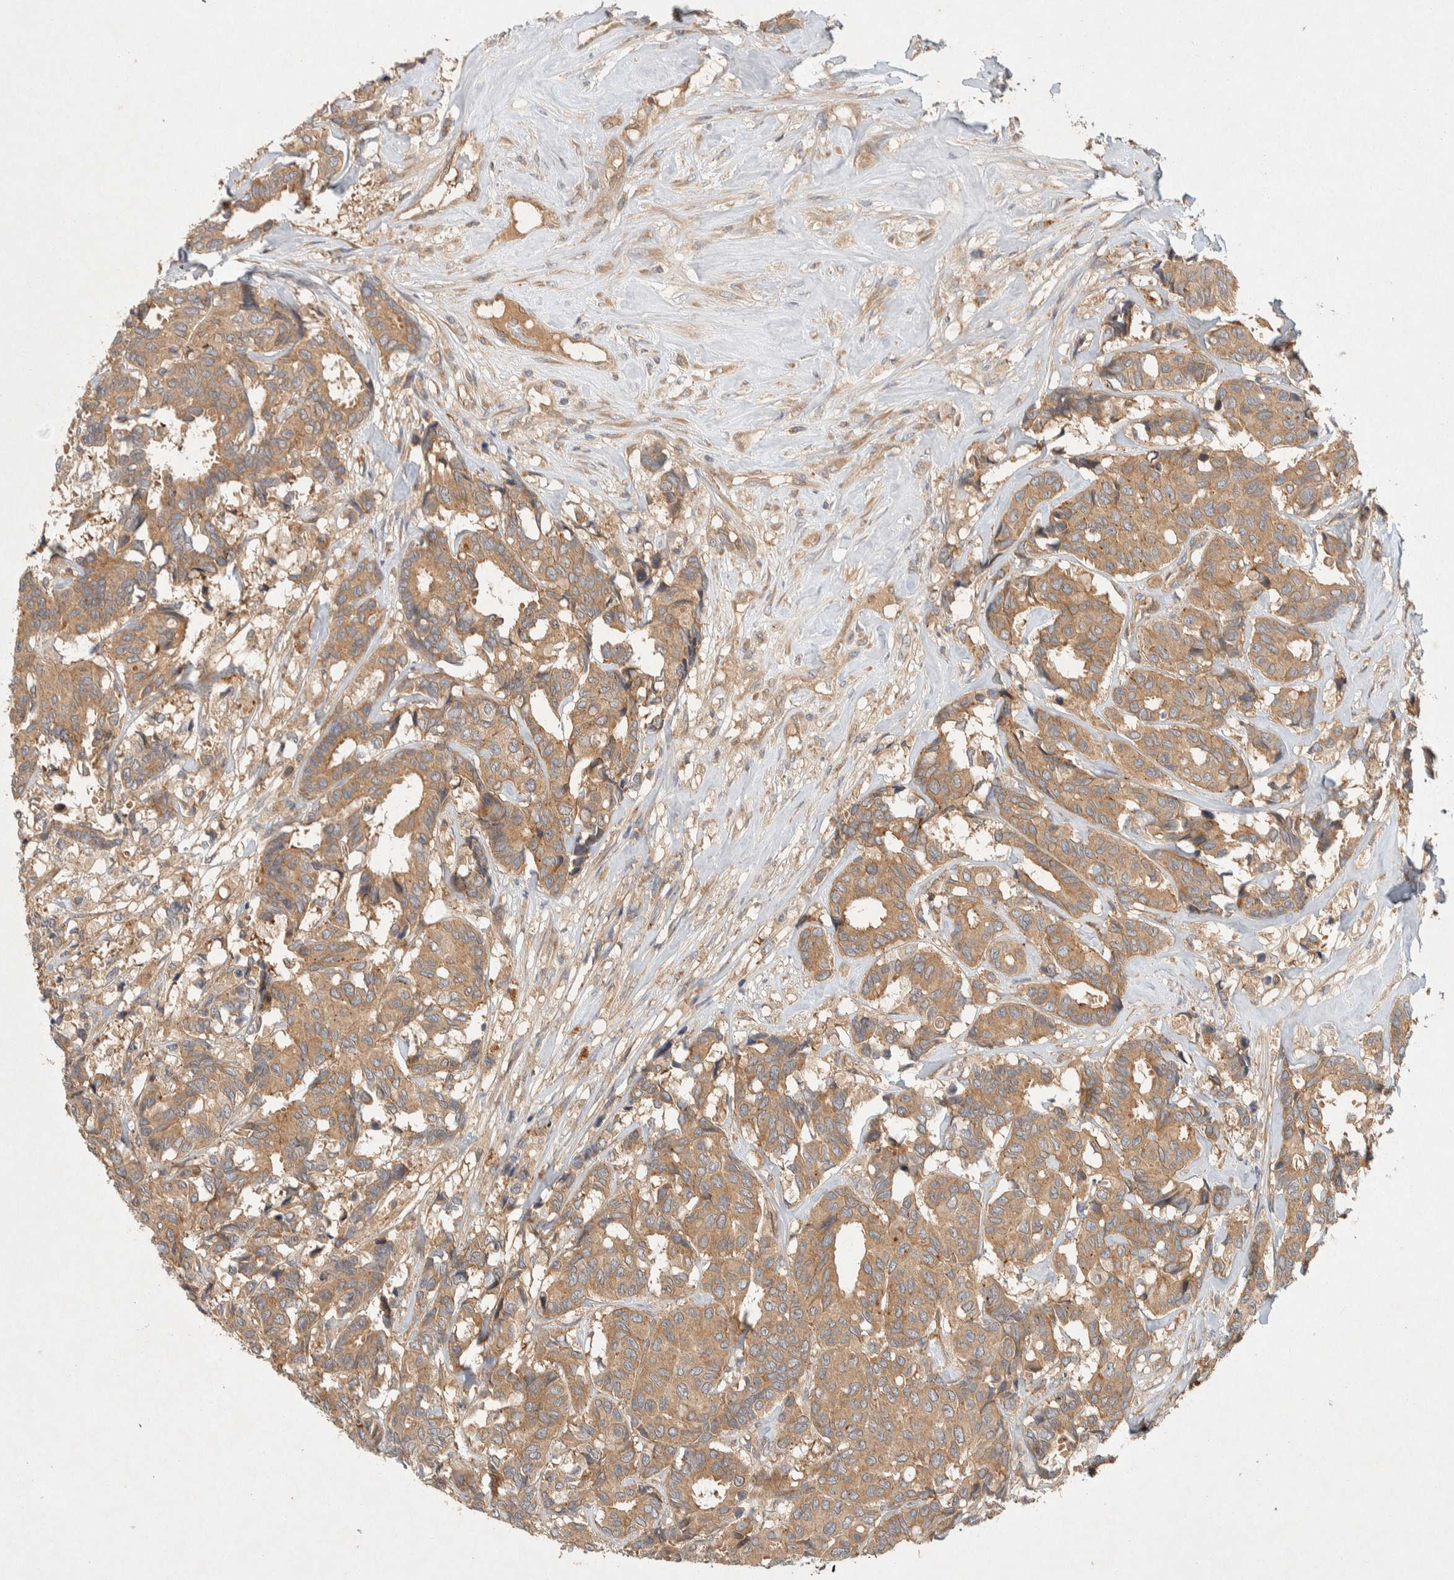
{"staining": {"intensity": "moderate", "quantity": ">75%", "location": "cytoplasmic/membranous"}, "tissue": "breast cancer", "cell_type": "Tumor cells", "image_type": "cancer", "snomed": [{"axis": "morphology", "description": "Duct carcinoma"}, {"axis": "topography", "description": "Breast"}], "caption": "Brown immunohistochemical staining in human breast cancer (intraductal carcinoma) shows moderate cytoplasmic/membranous expression in approximately >75% of tumor cells. (DAB IHC with brightfield microscopy, high magnification).", "gene": "PXK", "patient": {"sex": "female", "age": 87}}